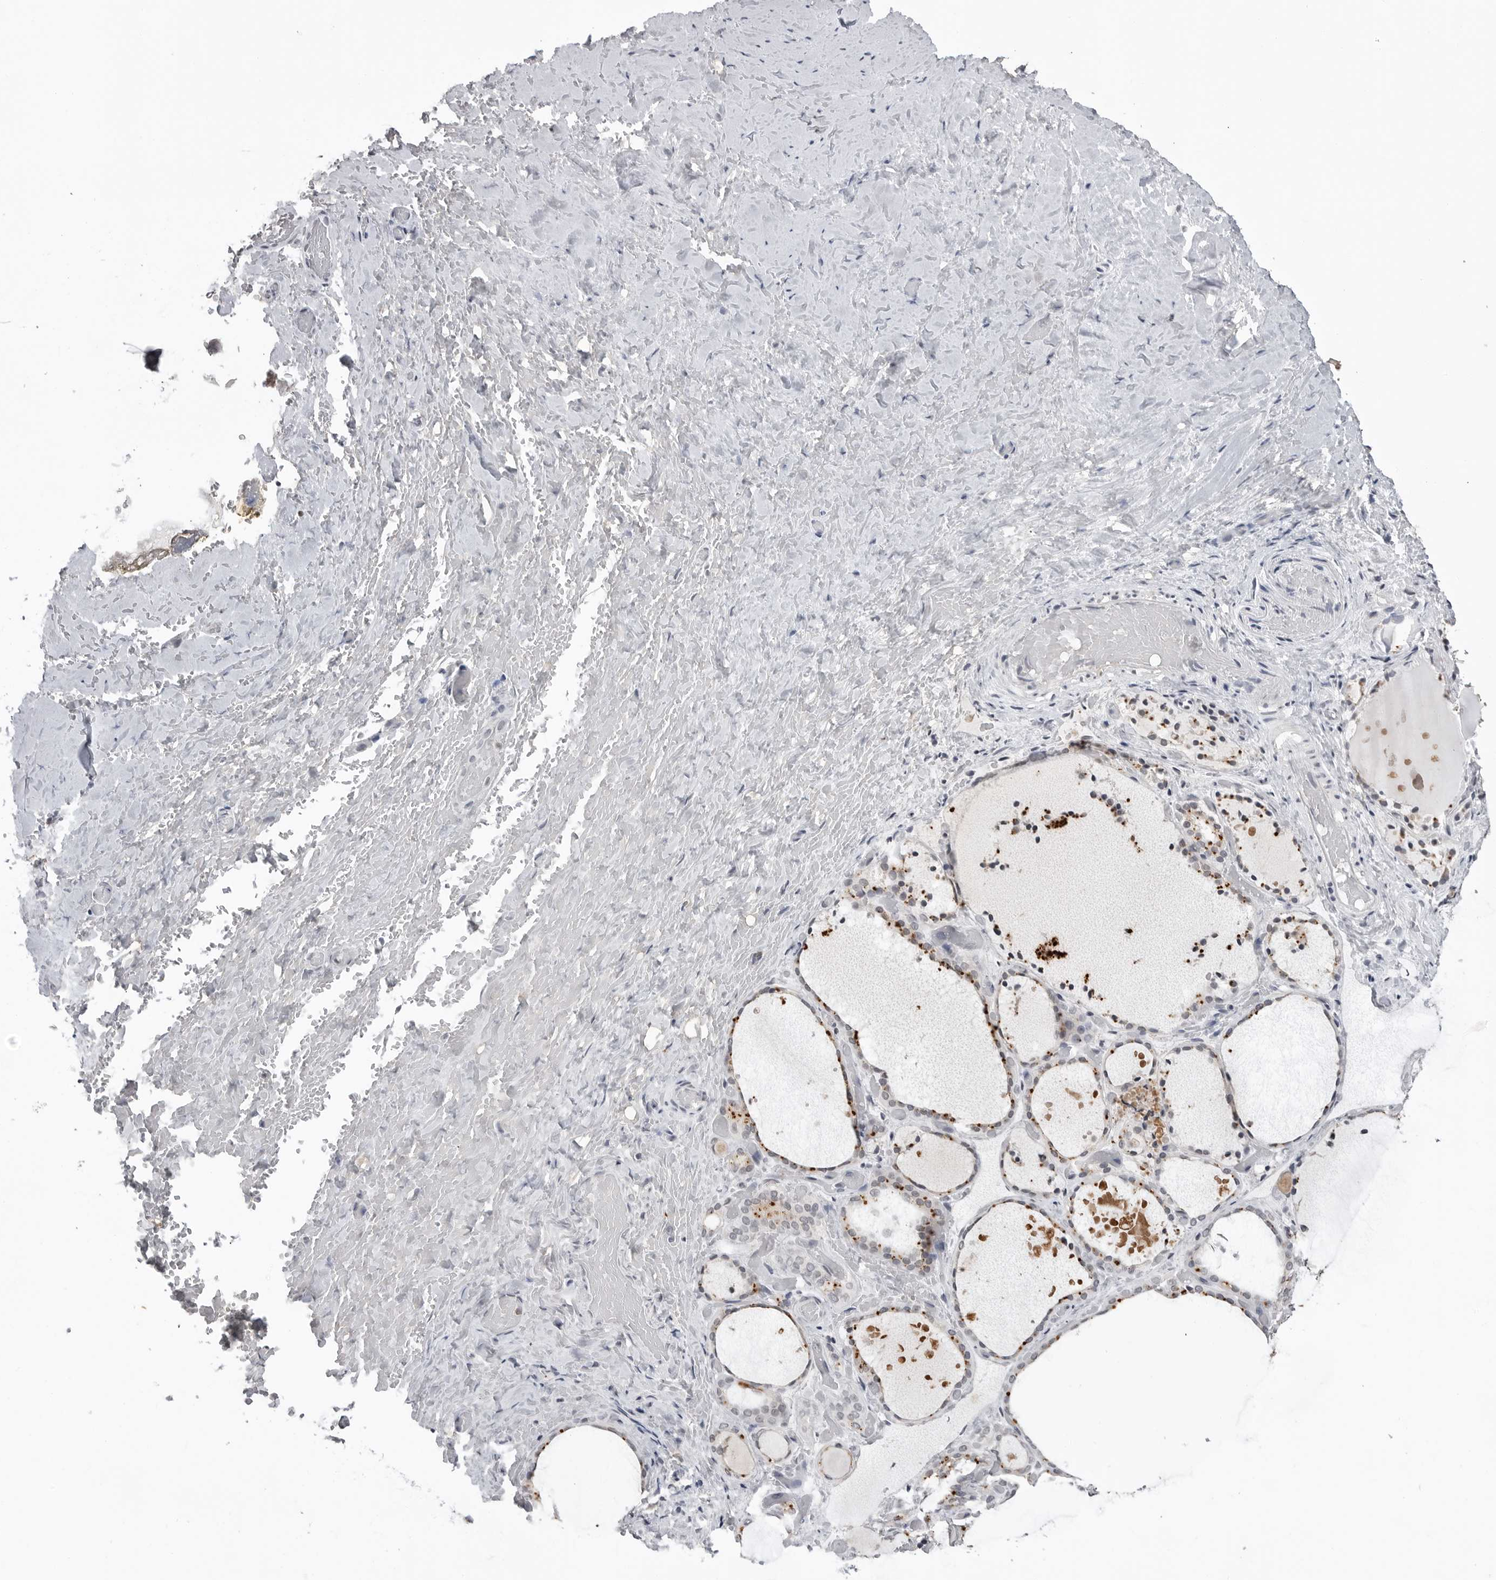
{"staining": {"intensity": "moderate", "quantity": "25%-75%", "location": "cytoplasmic/membranous"}, "tissue": "thyroid gland", "cell_type": "Glandular cells", "image_type": "normal", "snomed": [{"axis": "morphology", "description": "Normal tissue, NOS"}, {"axis": "topography", "description": "Thyroid gland"}], "caption": "Glandular cells exhibit moderate cytoplasmic/membranous positivity in about 25%-75% of cells in unremarkable thyroid gland.", "gene": "RRM1", "patient": {"sex": "female", "age": 44}}